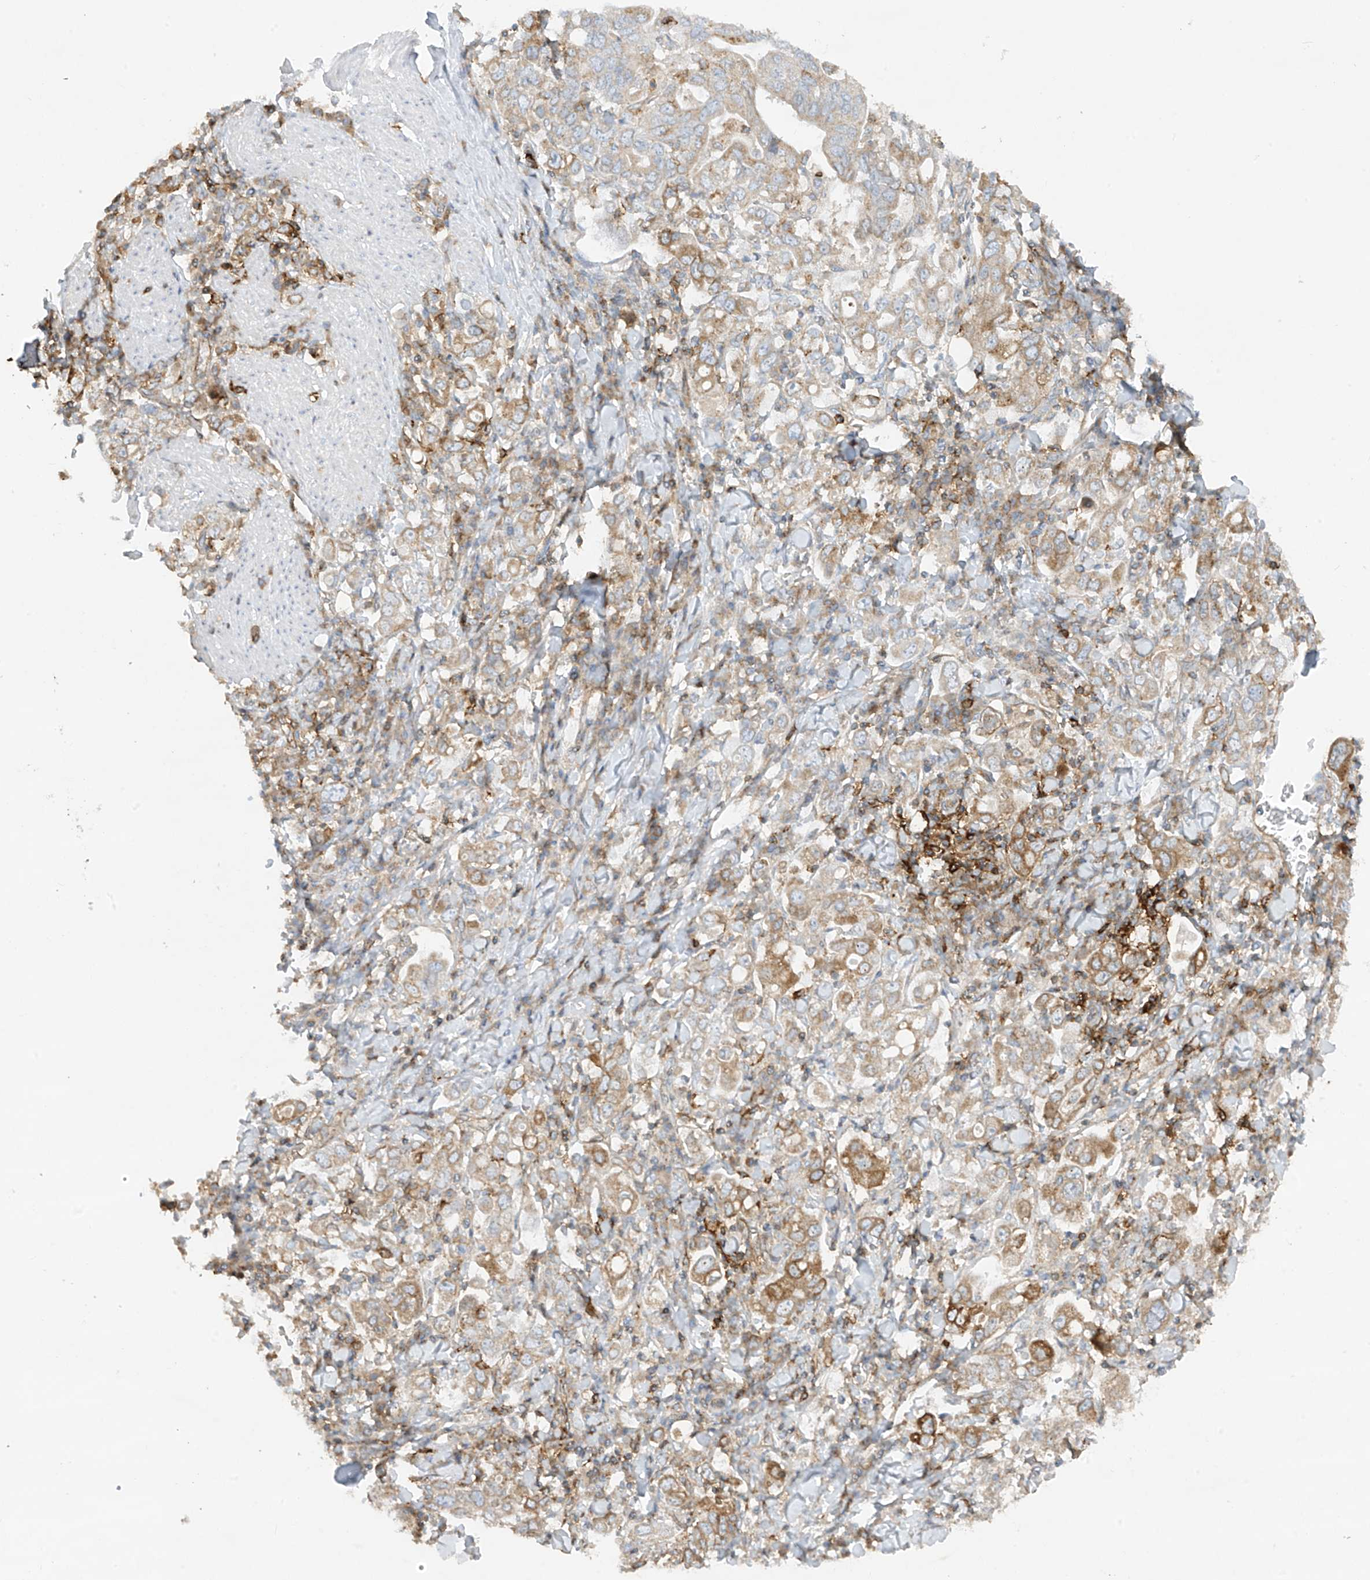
{"staining": {"intensity": "moderate", "quantity": ">75%", "location": "cytoplasmic/membranous"}, "tissue": "stomach cancer", "cell_type": "Tumor cells", "image_type": "cancer", "snomed": [{"axis": "morphology", "description": "Adenocarcinoma, NOS"}, {"axis": "topography", "description": "Stomach, upper"}], "caption": "This histopathology image shows IHC staining of stomach cancer, with medium moderate cytoplasmic/membranous expression in about >75% of tumor cells.", "gene": "HLA-E", "patient": {"sex": "male", "age": 62}}